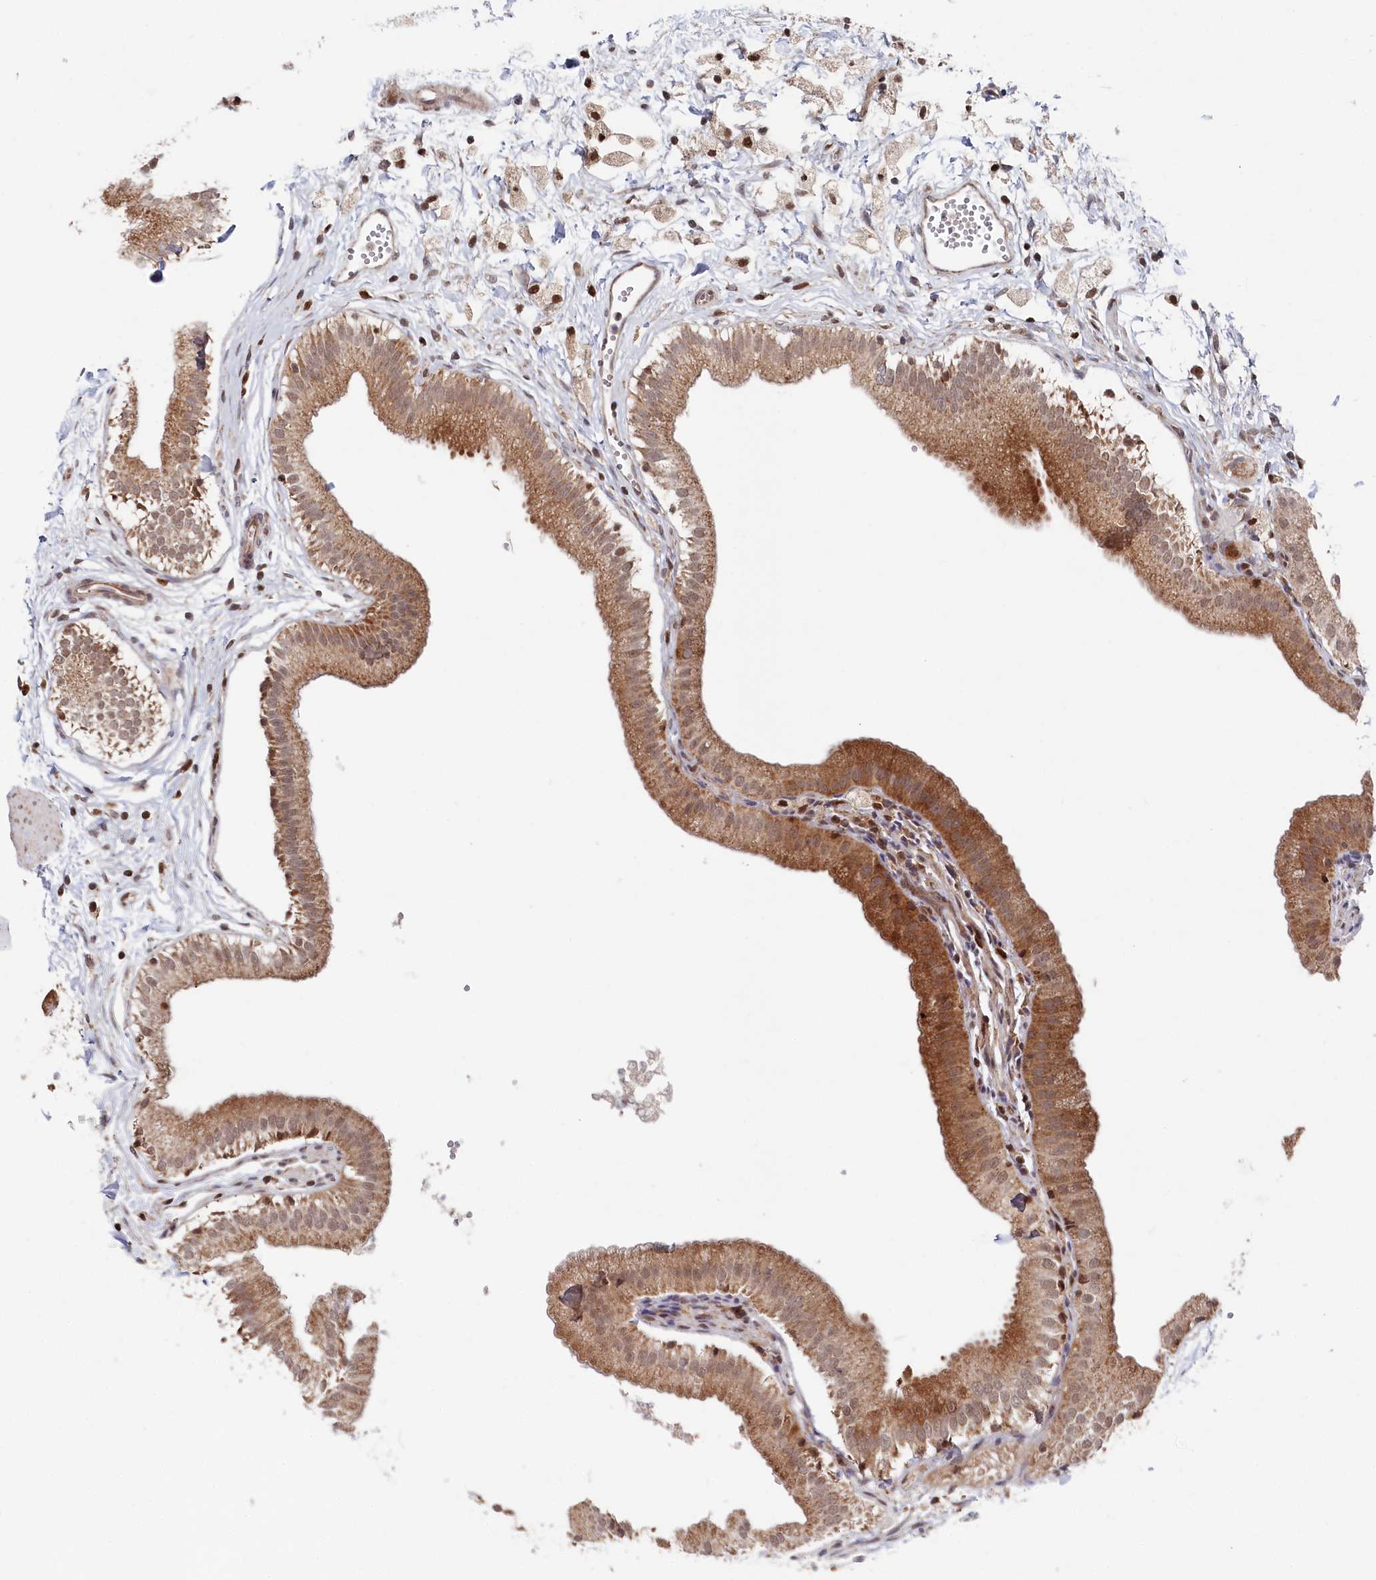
{"staining": {"intensity": "moderate", "quantity": ">75%", "location": "cytoplasmic/membranous,nuclear"}, "tissue": "gallbladder", "cell_type": "Glandular cells", "image_type": "normal", "snomed": [{"axis": "morphology", "description": "Normal tissue, NOS"}, {"axis": "topography", "description": "Gallbladder"}], "caption": "This histopathology image demonstrates normal gallbladder stained with immunohistochemistry (IHC) to label a protein in brown. The cytoplasmic/membranous,nuclear of glandular cells show moderate positivity for the protein. Nuclei are counter-stained blue.", "gene": "WAPL", "patient": {"sex": "male", "age": 55}}